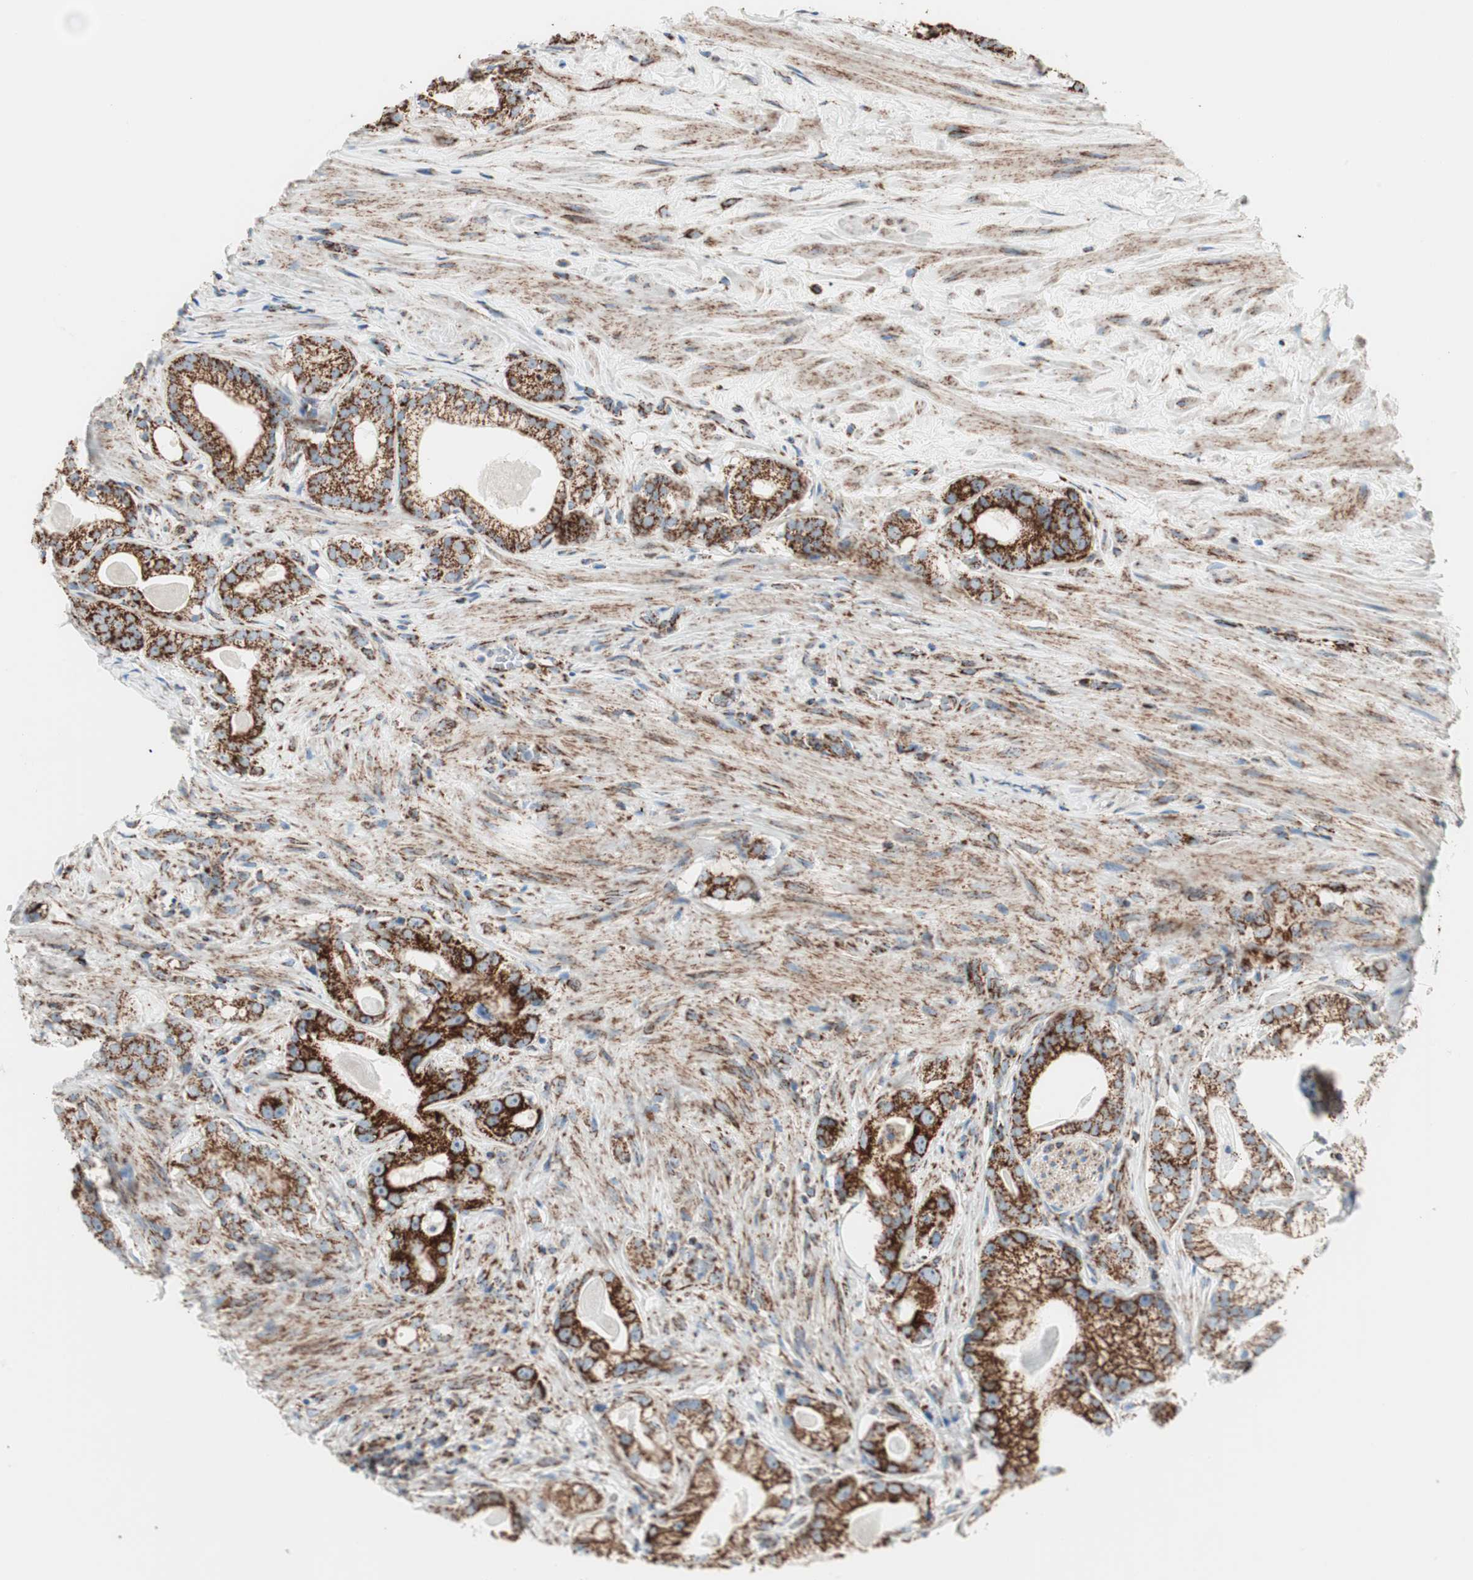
{"staining": {"intensity": "strong", "quantity": ">75%", "location": "cytoplasmic/membranous"}, "tissue": "prostate cancer", "cell_type": "Tumor cells", "image_type": "cancer", "snomed": [{"axis": "morphology", "description": "Adenocarcinoma, Low grade"}, {"axis": "topography", "description": "Prostate"}], "caption": "Immunohistochemistry (IHC) micrograph of neoplastic tissue: human prostate cancer (low-grade adenocarcinoma) stained using immunohistochemistry exhibits high levels of strong protein expression localized specifically in the cytoplasmic/membranous of tumor cells, appearing as a cytoplasmic/membranous brown color.", "gene": "TOMM20", "patient": {"sex": "male", "age": 59}}